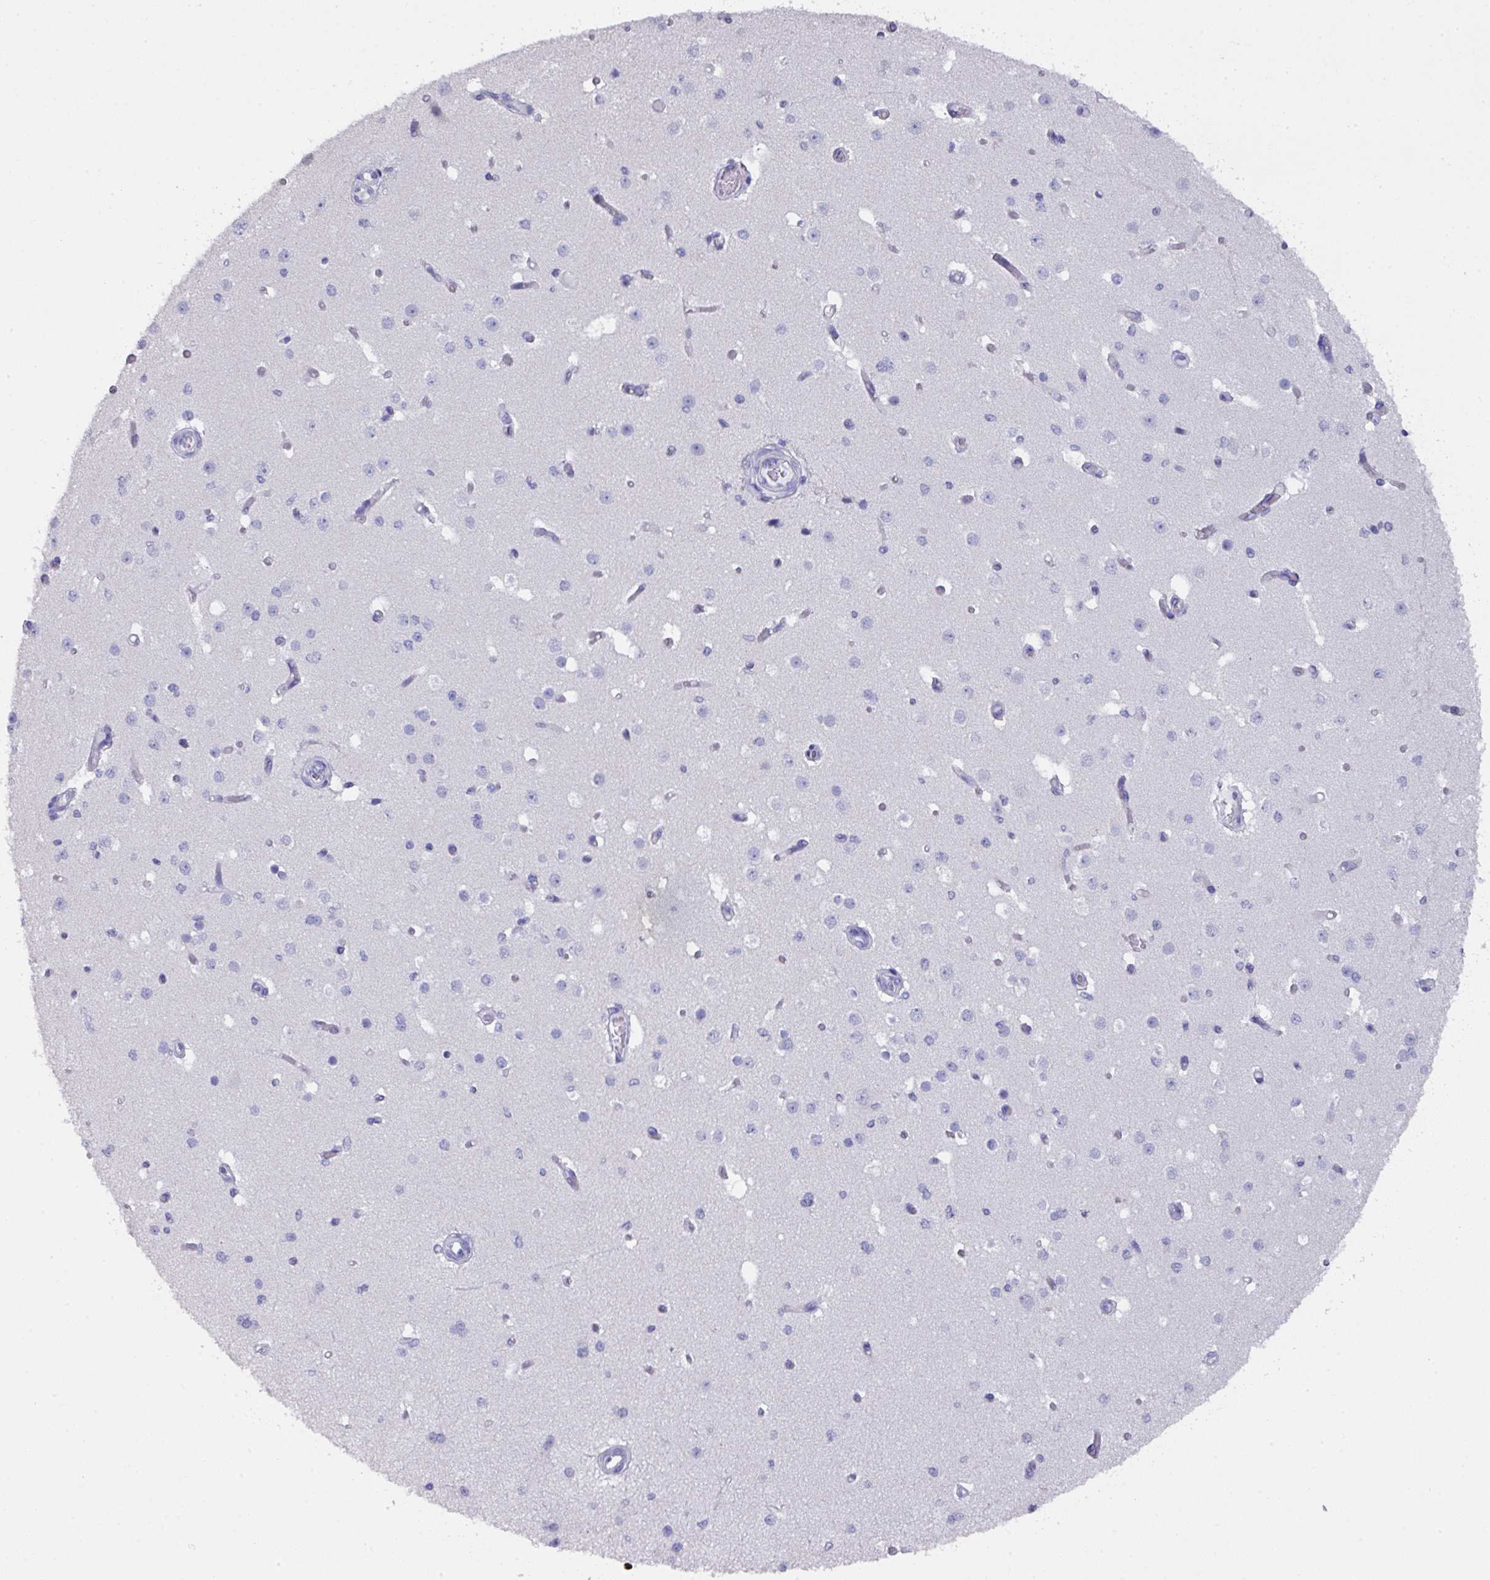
{"staining": {"intensity": "negative", "quantity": "none", "location": "none"}, "tissue": "cerebral cortex", "cell_type": "Endothelial cells", "image_type": "normal", "snomed": [{"axis": "morphology", "description": "Normal tissue, NOS"}, {"axis": "morphology", "description": "Inflammation, NOS"}, {"axis": "topography", "description": "Cerebral cortex"}], "caption": "Unremarkable cerebral cortex was stained to show a protein in brown. There is no significant expression in endothelial cells.", "gene": "DAZ1", "patient": {"sex": "male", "age": 6}}